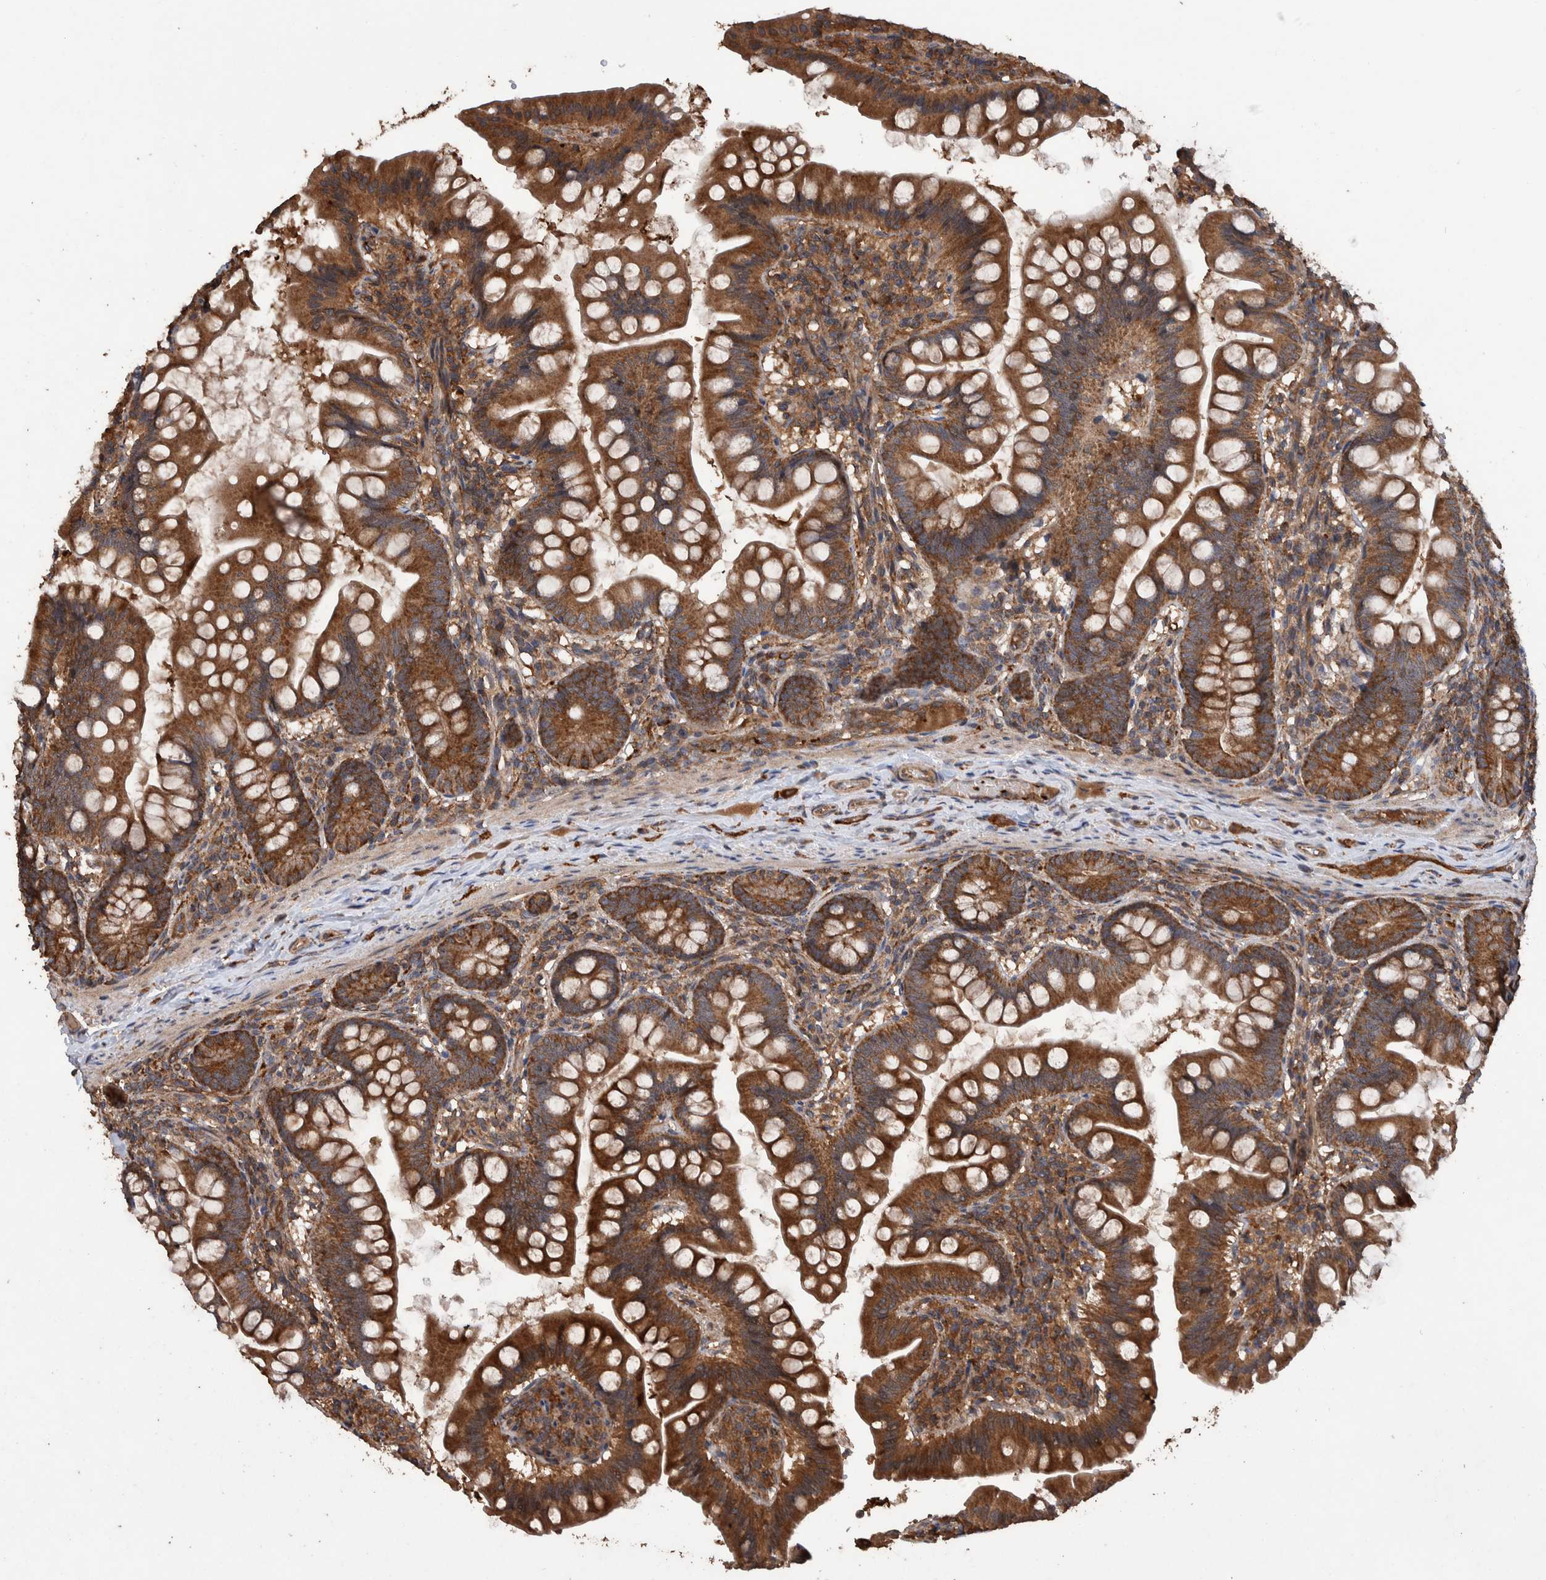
{"staining": {"intensity": "strong", "quantity": ">75%", "location": "cytoplasmic/membranous"}, "tissue": "small intestine", "cell_type": "Glandular cells", "image_type": "normal", "snomed": [{"axis": "morphology", "description": "Normal tissue, NOS"}, {"axis": "topography", "description": "Small intestine"}], "caption": "Strong cytoplasmic/membranous staining is identified in about >75% of glandular cells in unremarkable small intestine.", "gene": "ENSG00000251537", "patient": {"sex": "male", "age": 7}}